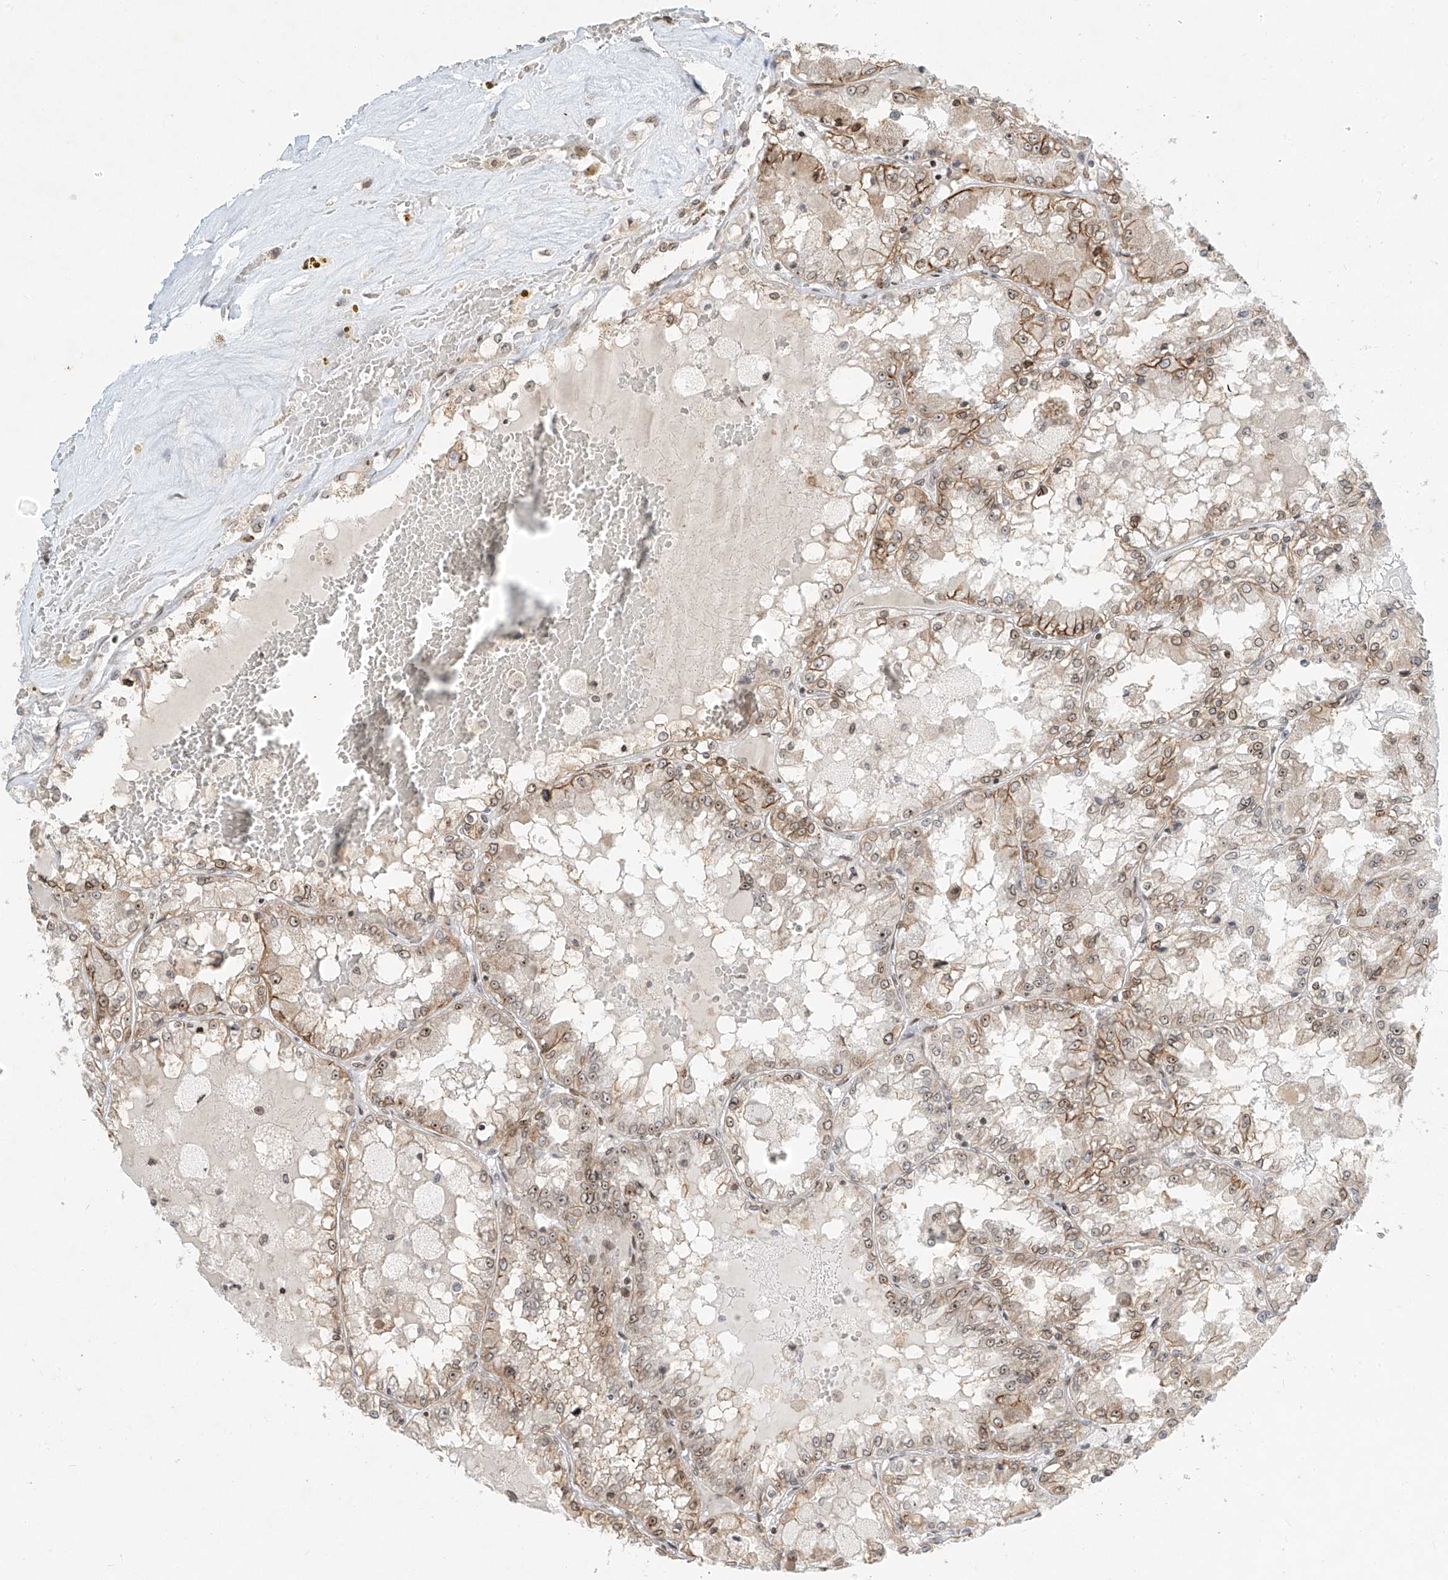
{"staining": {"intensity": "moderate", "quantity": ">75%", "location": "cytoplasmic/membranous,nuclear"}, "tissue": "renal cancer", "cell_type": "Tumor cells", "image_type": "cancer", "snomed": [{"axis": "morphology", "description": "Adenocarcinoma, NOS"}, {"axis": "topography", "description": "Kidney"}], "caption": "The immunohistochemical stain highlights moderate cytoplasmic/membranous and nuclear staining in tumor cells of renal cancer (adenocarcinoma) tissue. (Stains: DAB (3,3'-diaminobenzidine) in brown, nuclei in blue, Microscopy: brightfield microscopy at high magnification).", "gene": "SAMD15", "patient": {"sex": "female", "age": 56}}